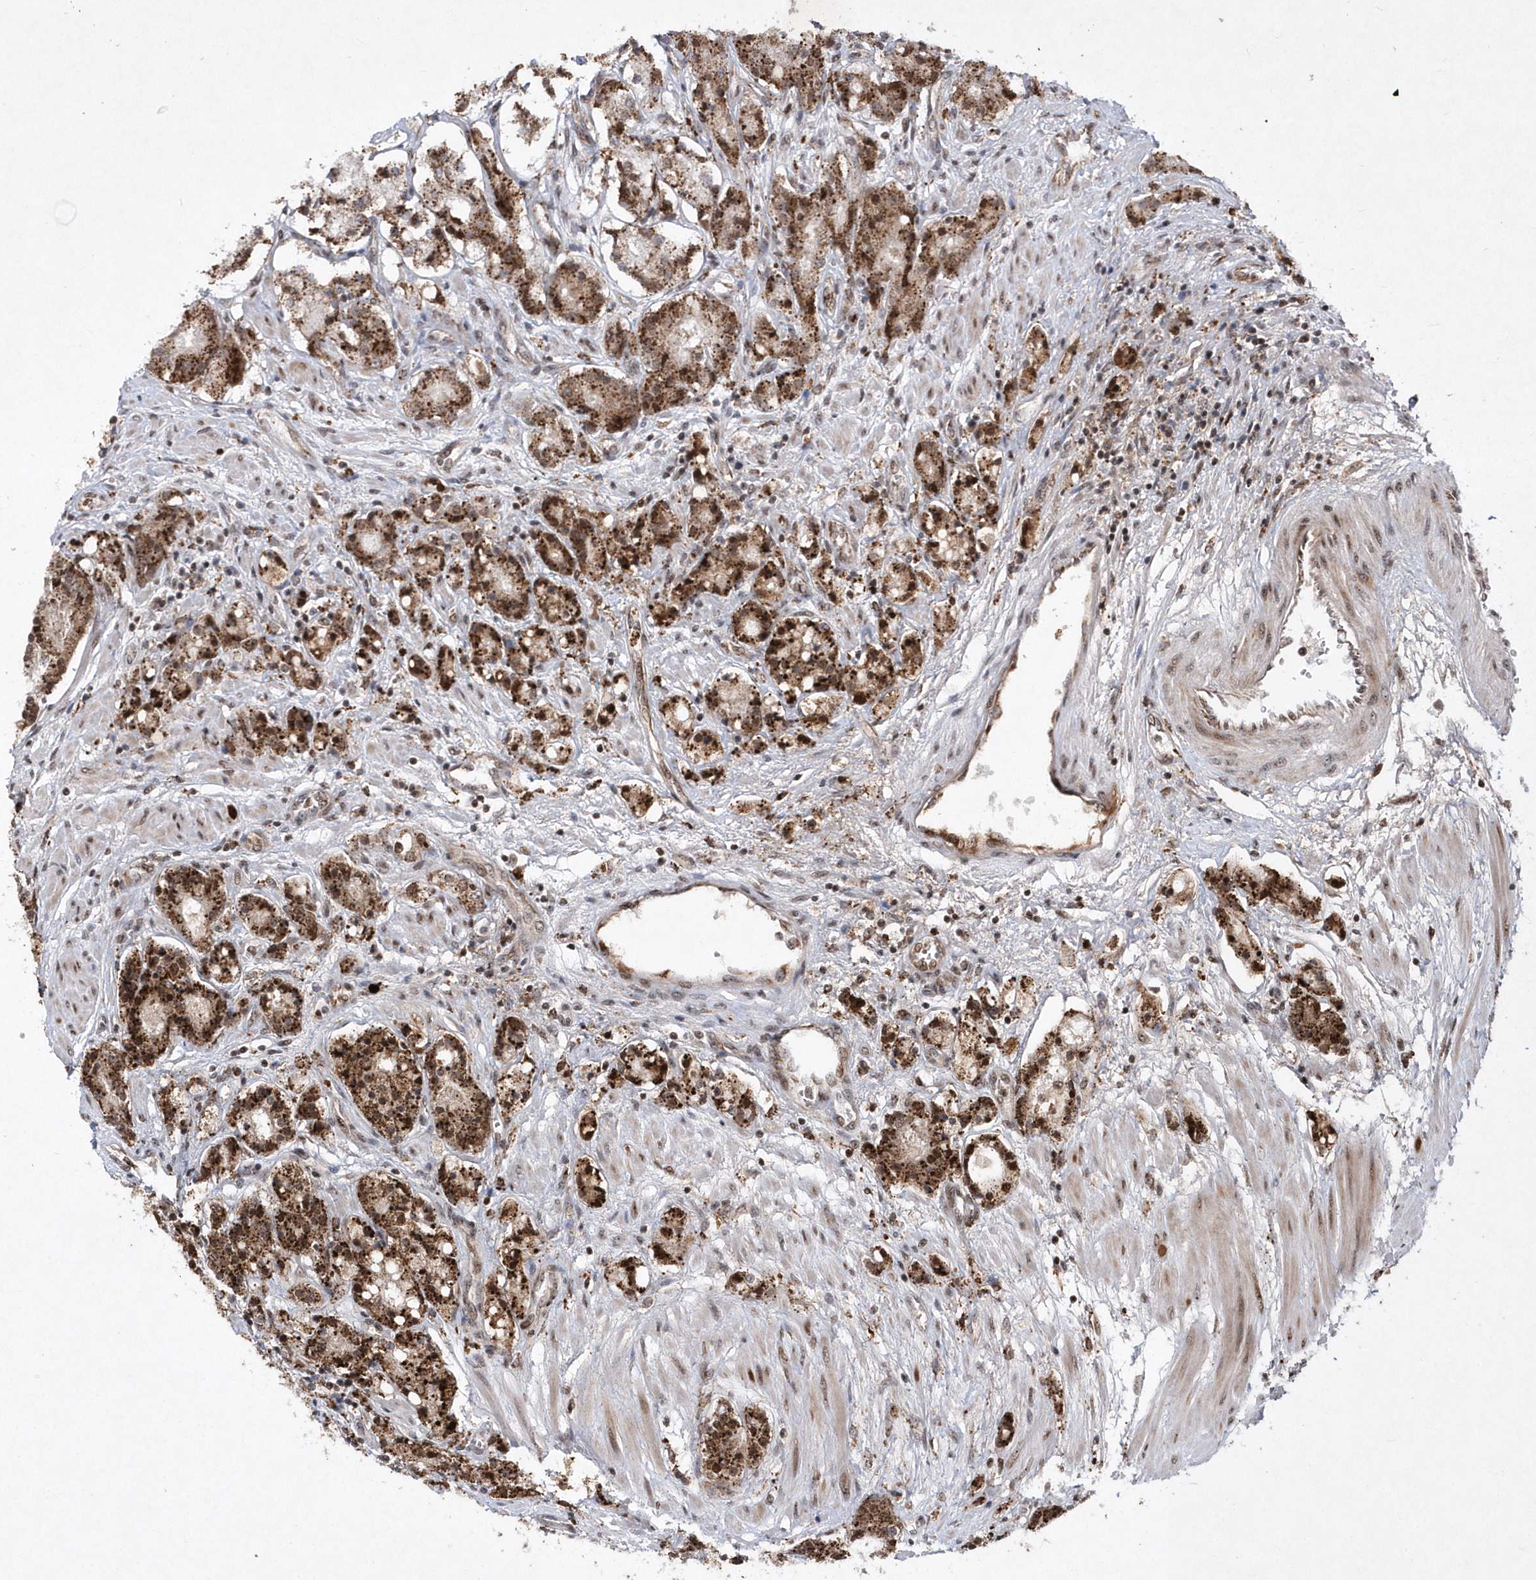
{"staining": {"intensity": "strong", "quantity": ">75%", "location": "cytoplasmic/membranous,nuclear"}, "tissue": "prostate cancer", "cell_type": "Tumor cells", "image_type": "cancer", "snomed": [{"axis": "morphology", "description": "Adenocarcinoma, High grade"}, {"axis": "topography", "description": "Prostate"}], "caption": "Immunohistochemistry of prostate cancer displays high levels of strong cytoplasmic/membranous and nuclear expression in about >75% of tumor cells. (Stains: DAB in brown, nuclei in blue, Microscopy: brightfield microscopy at high magnification).", "gene": "SOWAHB", "patient": {"sex": "male", "age": 60}}